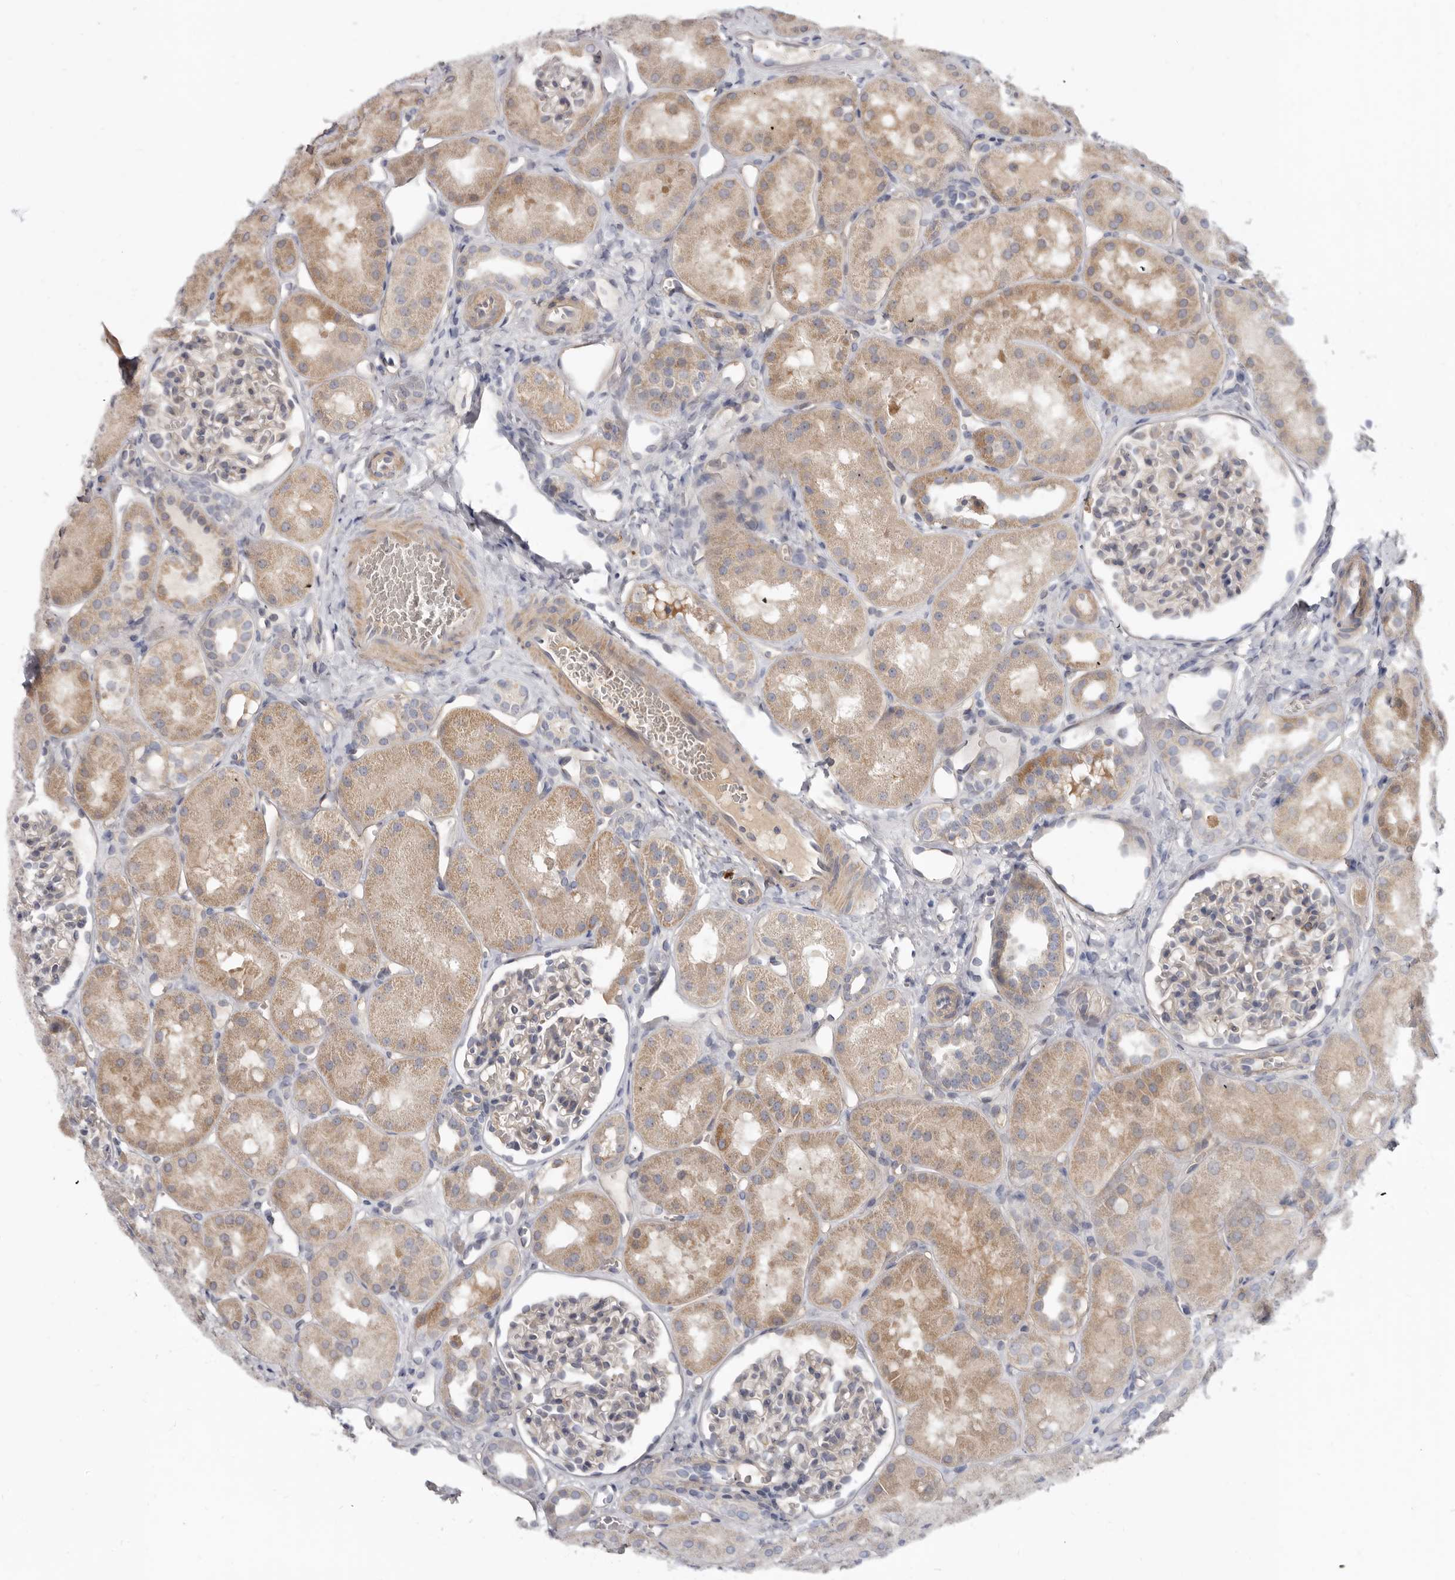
{"staining": {"intensity": "weak", "quantity": "<25%", "location": "cytoplasmic/membranous"}, "tissue": "kidney", "cell_type": "Cells in glomeruli", "image_type": "normal", "snomed": [{"axis": "morphology", "description": "Normal tissue, NOS"}, {"axis": "topography", "description": "Kidney"}], "caption": "A high-resolution photomicrograph shows immunohistochemistry (IHC) staining of benign kidney, which reveals no significant expression in cells in glomeruli. Nuclei are stained in blue.", "gene": "SPTA1", "patient": {"sex": "male", "age": 16}}